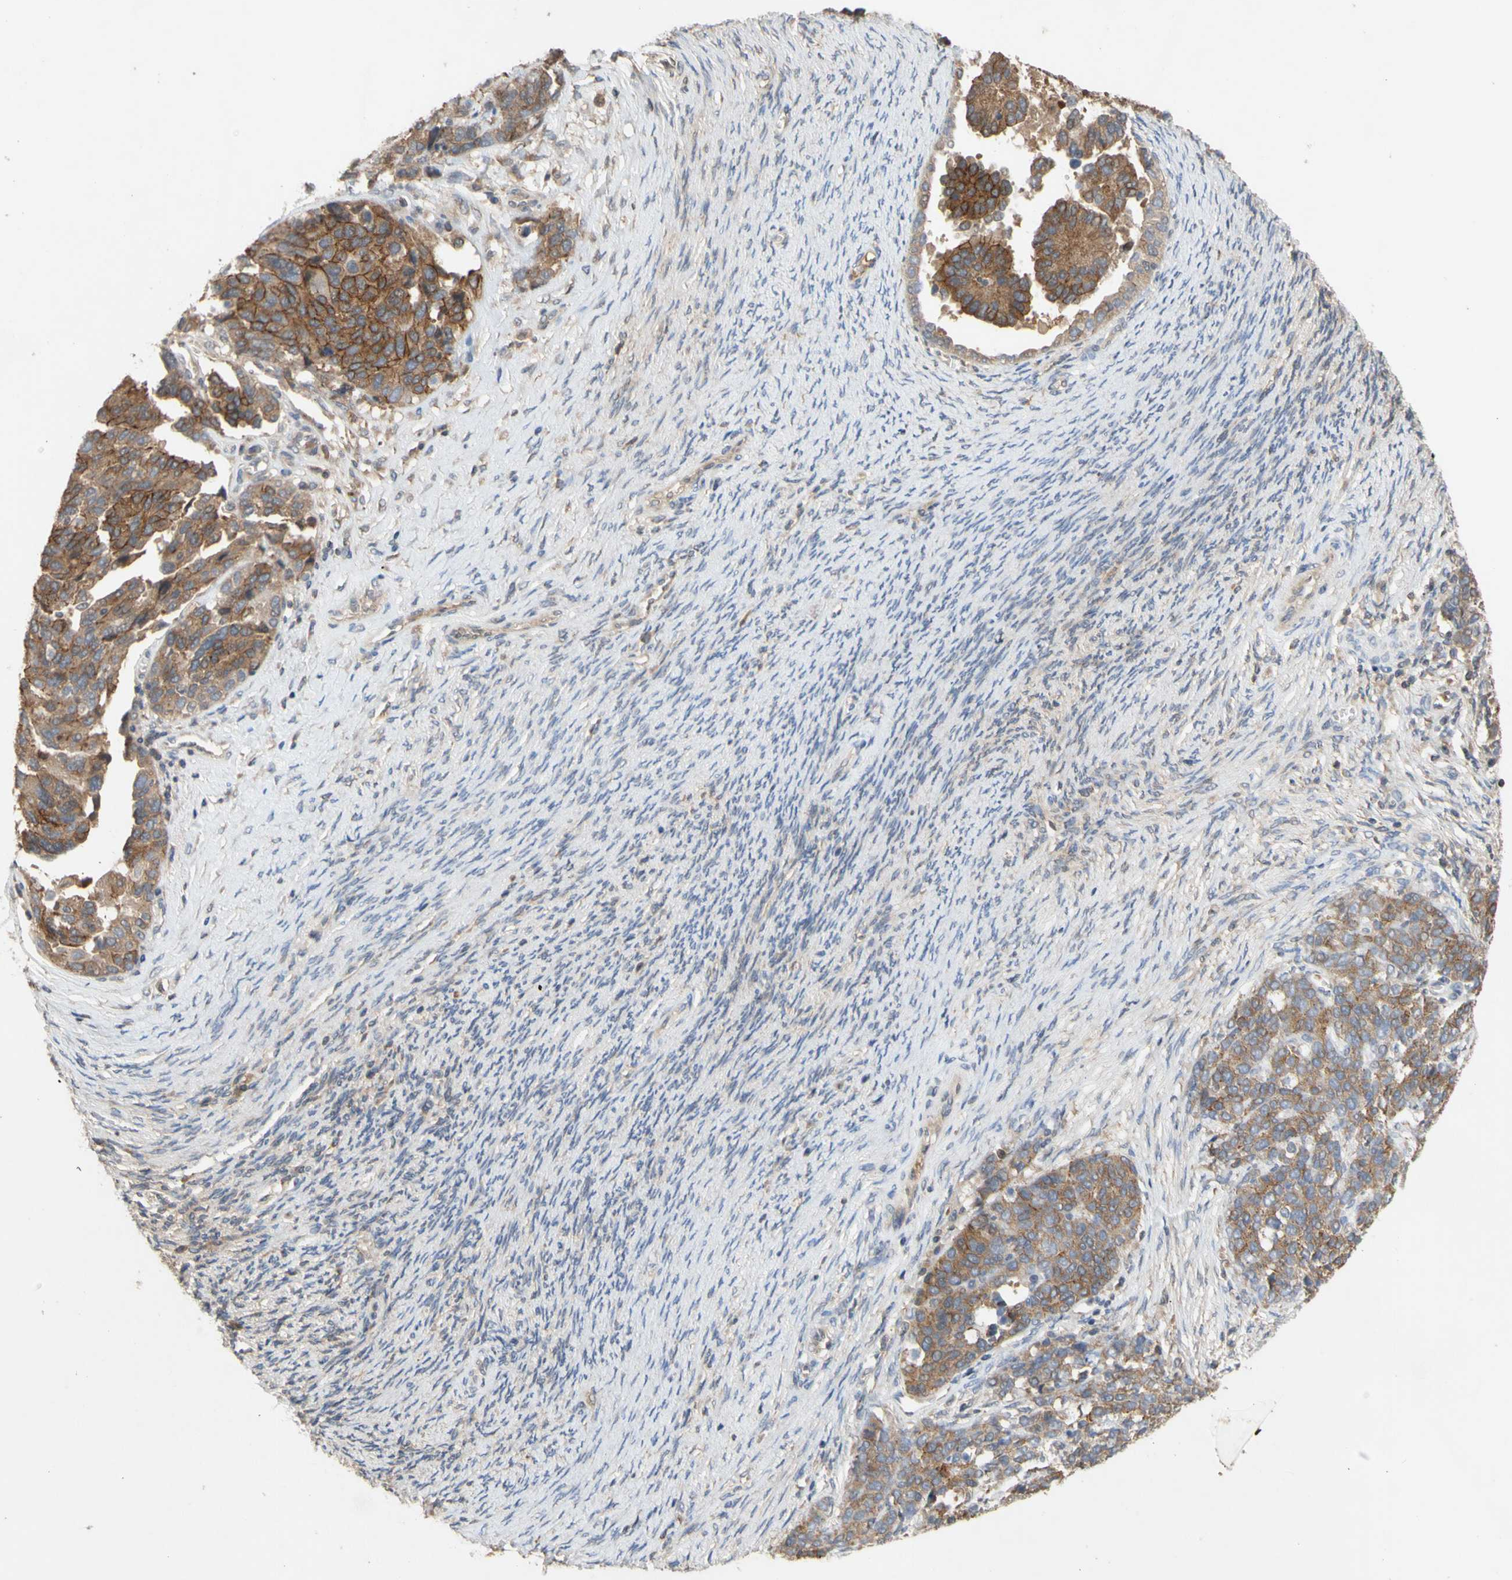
{"staining": {"intensity": "moderate", "quantity": ">75%", "location": "cytoplasmic/membranous"}, "tissue": "ovarian cancer", "cell_type": "Tumor cells", "image_type": "cancer", "snomed": [{"axis": "morphology", "description": "Cystadenocarcinoma, serous, NOS"}, {"axis": "topography", "description": "Ovary"}], "caption": "The photomicrograph displays immunohistochemical staining of serous cystadenocarcinoma (ovarian). There is moderate cytoplasmic/membranous staining is present in about >75% of tumor cells.", "gene": "NECTIN3", "patient": {"sex": "female", "age": 44}}